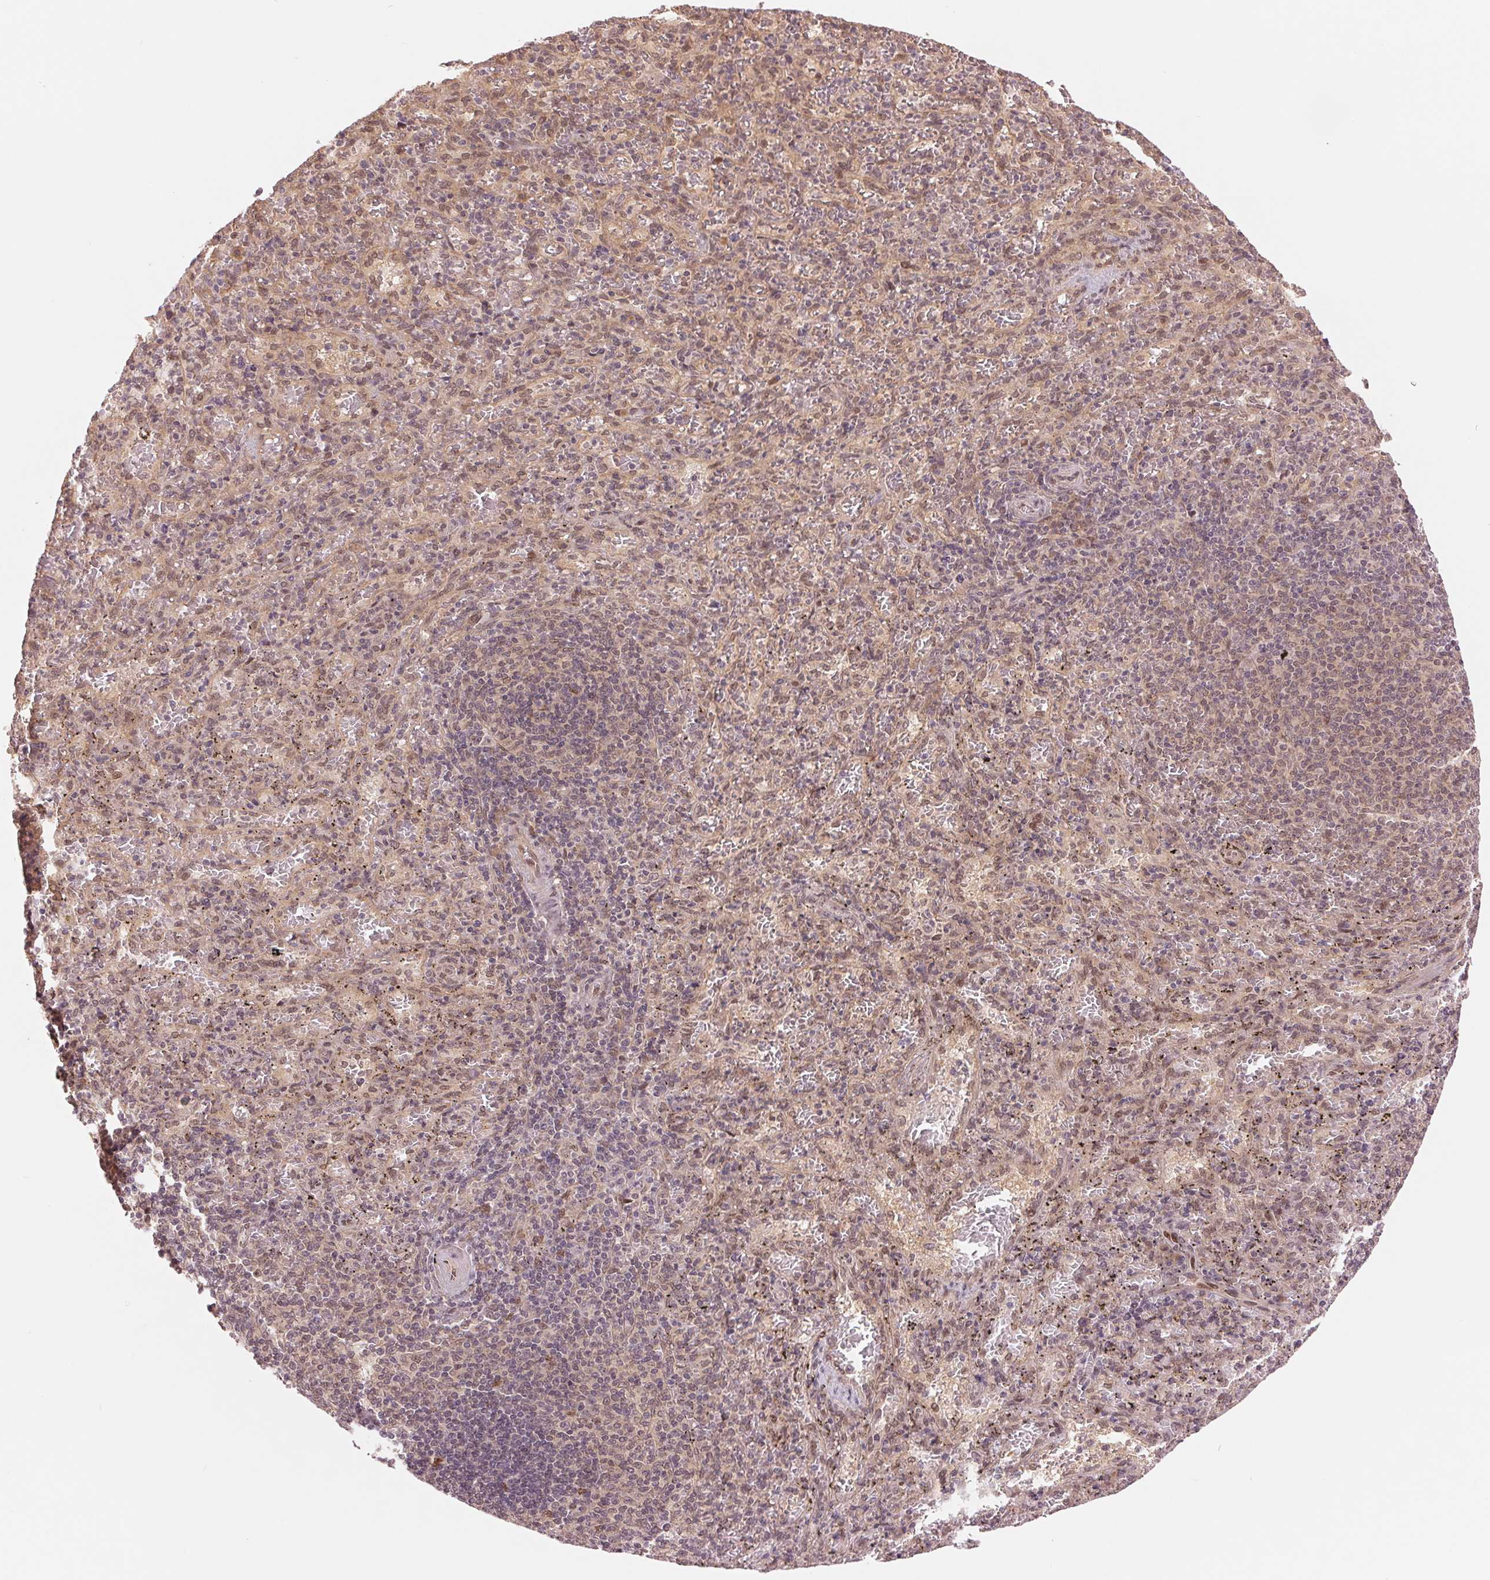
{"staining": {"intensity": "weak", "quantity": "<25%", "location": "nuclear"}, "tissue": "spleen", "cell_type": "Cells in red pulp", "image_type": "normal", "snomed": [{"axis": "morphology", "description": "Normal tissue, NOS"}, {"axis": "topography", "description": "Spleen"}], "caption": "IHC of benign human spleen shows no positivity in cells in red pulp. (DAB (3,3'-diaminobenzidine) IHC, high magnification).", "gene": "ERI3", "patient": {"sex": "male", "age": 57}}